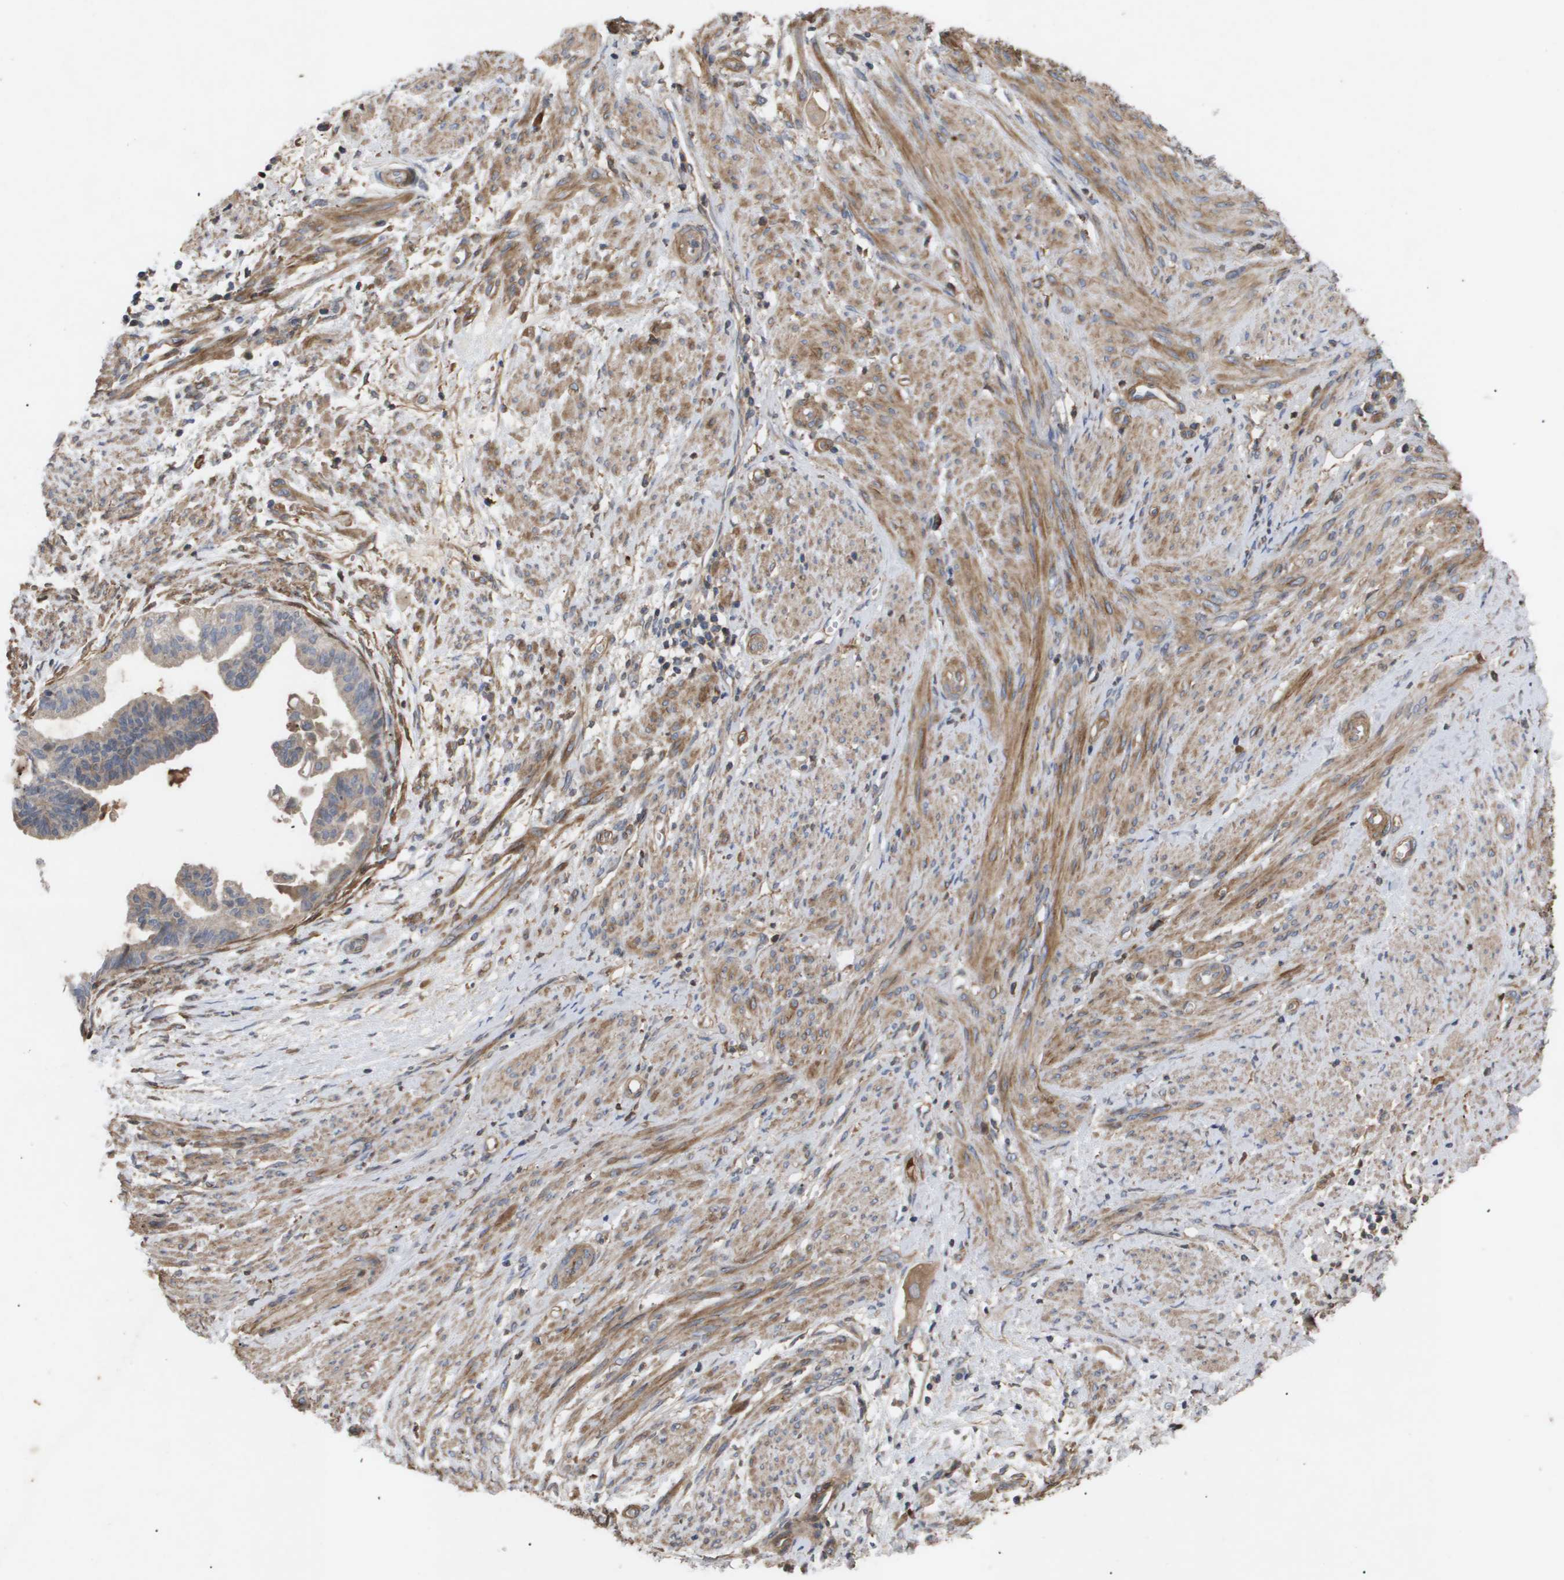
{"staining": {"intensity": "weak", "quantity": ">75%", "location": "cytoplasmic/membranous"}, "tissue": "cervical cancer", "cell_type": "Tumor cells", "image_type": "cancer", "snomed": [{"axis": "morphology", "description": "Normal tissue, NOS"}, {"axis": "morphology", "description": "Adenocarcinoma, NOS"}, {"axis": "topography", "description": "Cervix"}, {"axis": "topography", "description": "Endometrium"}], "caption": "This histopathology image displays IHC staining of cervical cancer (adenocarcinoma), with low weak cytoplasmic/membranous positivity in approximately >75% of tumor cells.", "gene": "TNS1", "patient": {"sex": "female", "age": 86}}